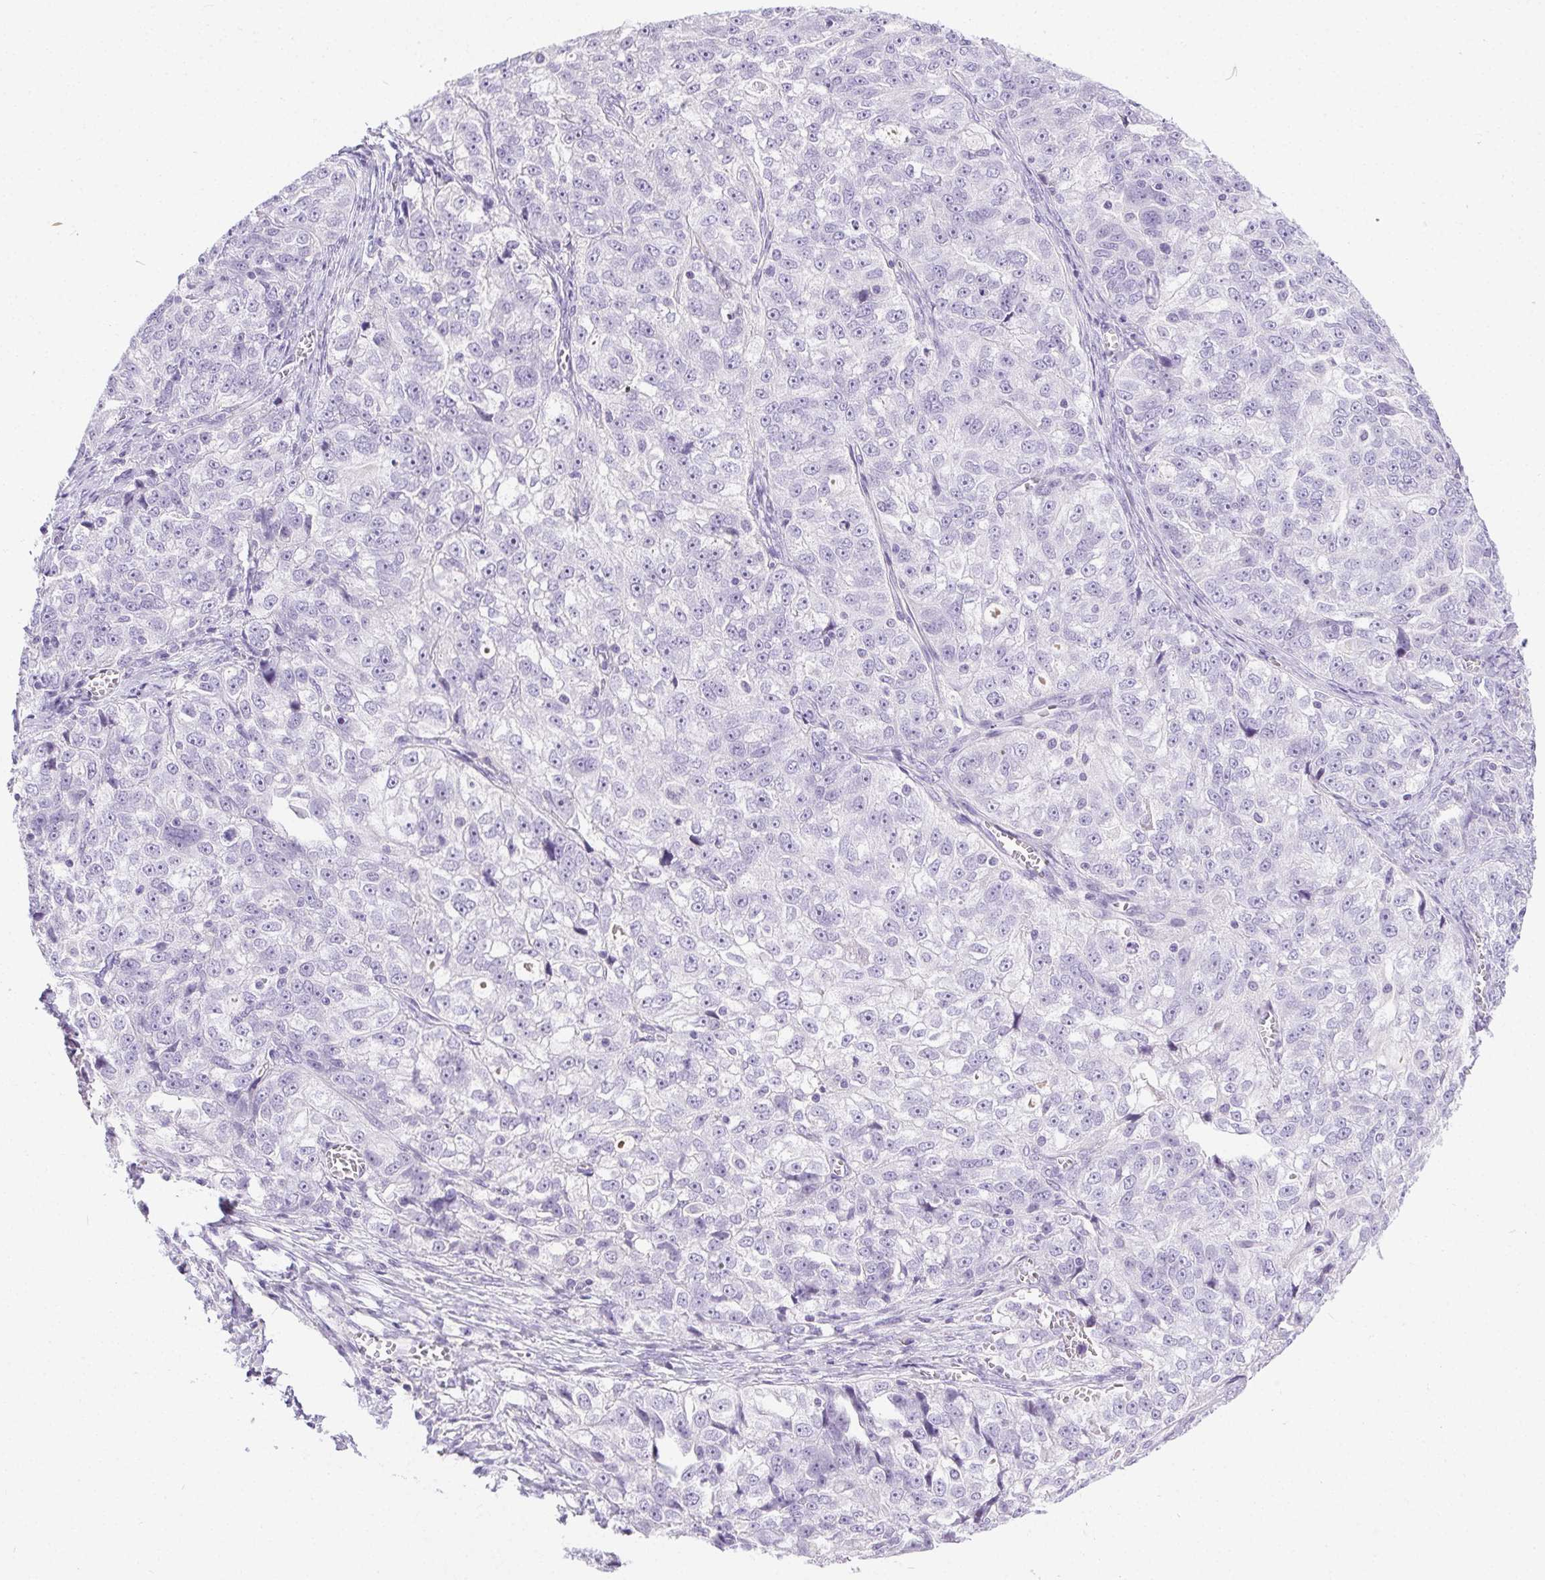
{"staining": {"intensity": "negative", "quantity": "none", "location": "none"}, "tissue": "ovarian cancer", "cell_type": "Tumor cells", "image_type": "cancer", "snomed": [{"axis": "morphology", "description": "Cystadenocarcinoma, serous, NOS"}, {"axis": "topography", "description": "Ovary"}], "caption": "Photomicrograph shows no significant protein positivity in tumor cells of serous cystadenocarcinoma (ovarian). (DAB (3,3'-diaminobenzidine) IHC, high magnification).", "gene": "C20orf85", "patient": {"sex": "female", "age": 51}}